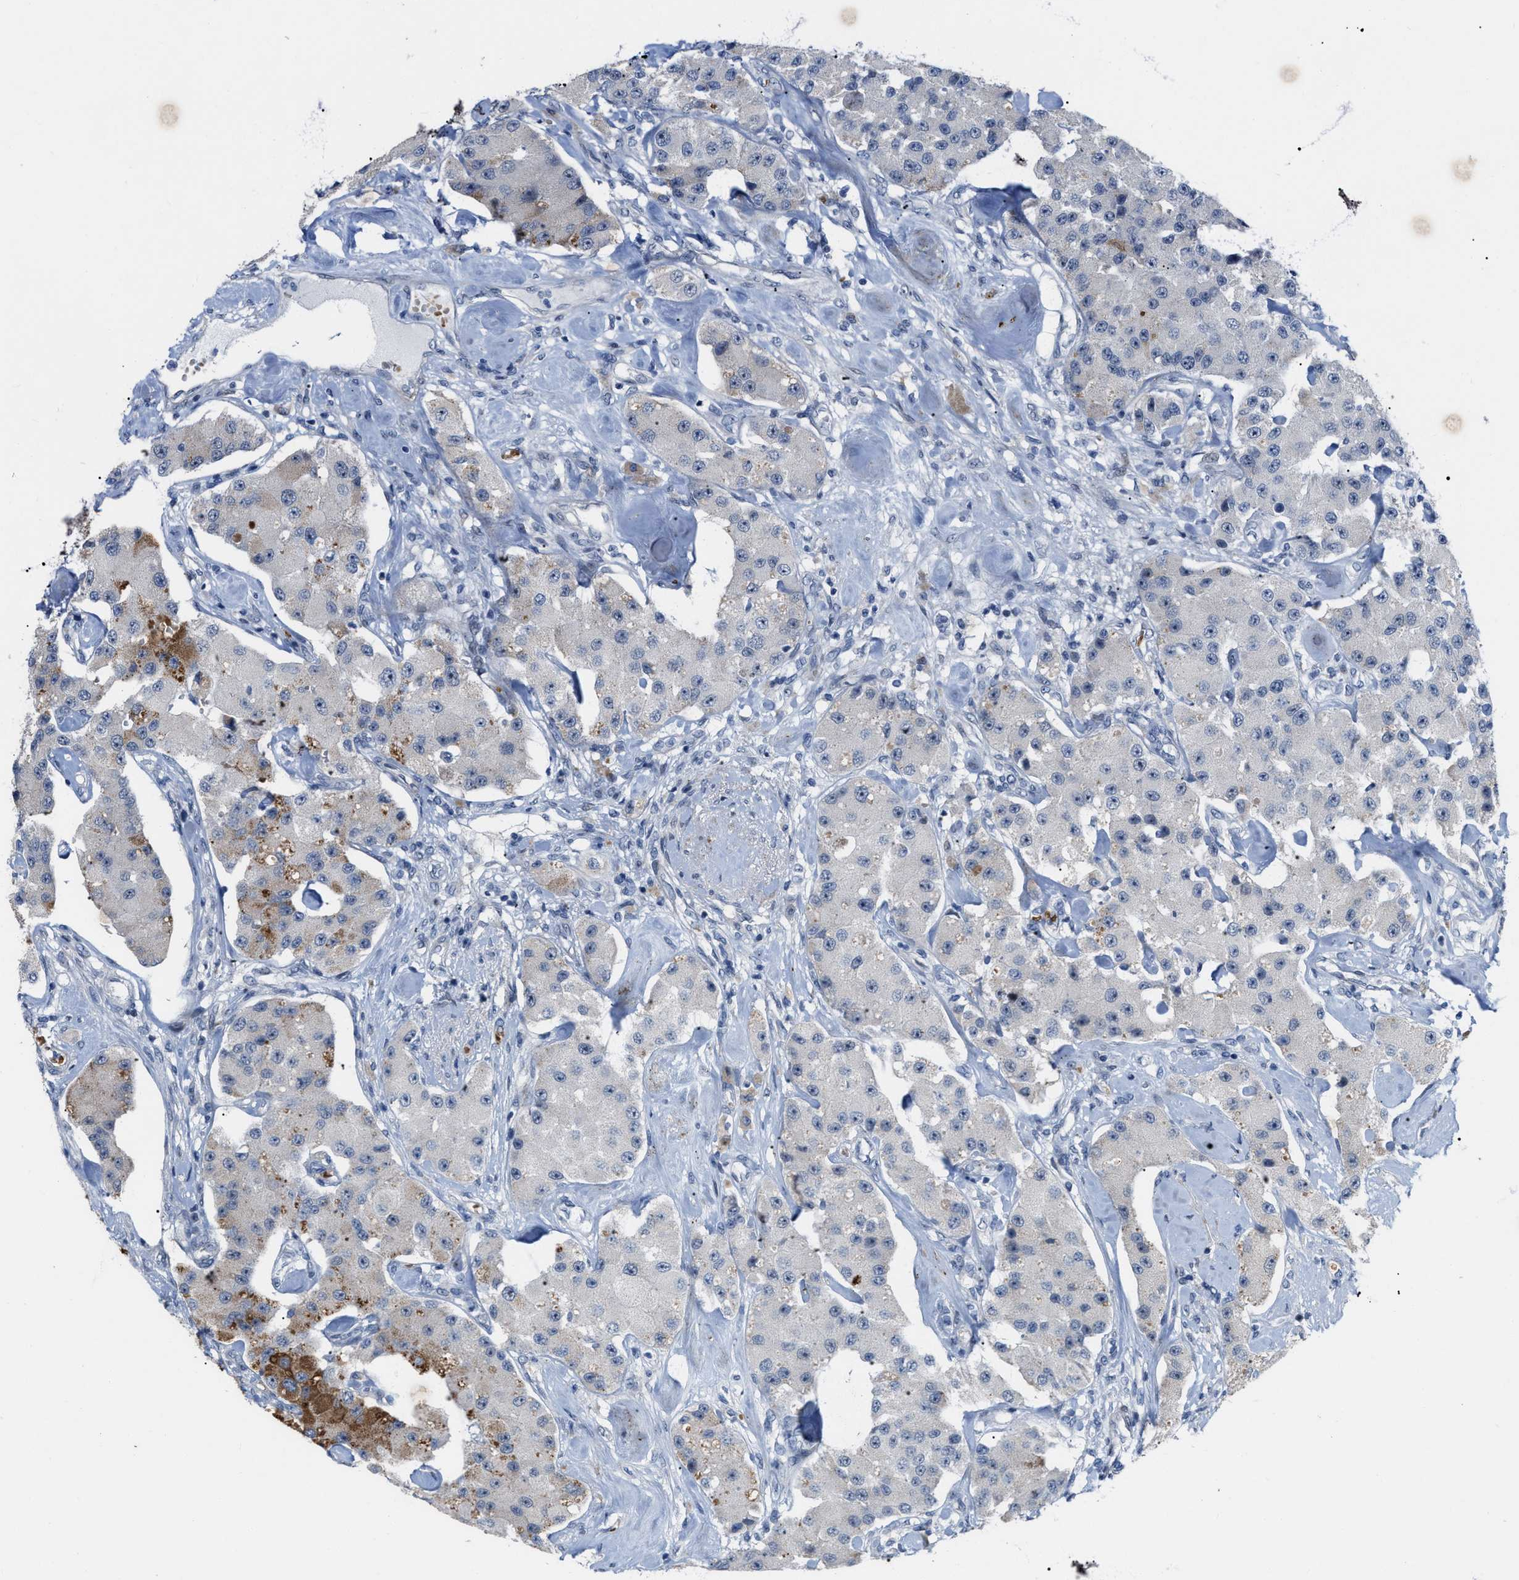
{"staining": {"intensity": "moderate", "quantity": "<25%", "location": "cytoplasmic/membranous"}, "tissue": "carcinoid", "cell_type": "Tumor cells", "image_type": "cancer", "snomed": [{"axis": "morphology", "description": "Carcinoid, malignant, NOS"}, {"axis": "topography", "description": "Pancreas"}], "caption": "DAB immunohistochemical staining of carcinoid shows moderate cytoplasmic/membranous protein staining in approximately <25% of tumor cells. (DAB IHC with brightfield microscopy, high magnification).", "gene": "POLR1F", "patient": {"sex": "male", "age": 41}}